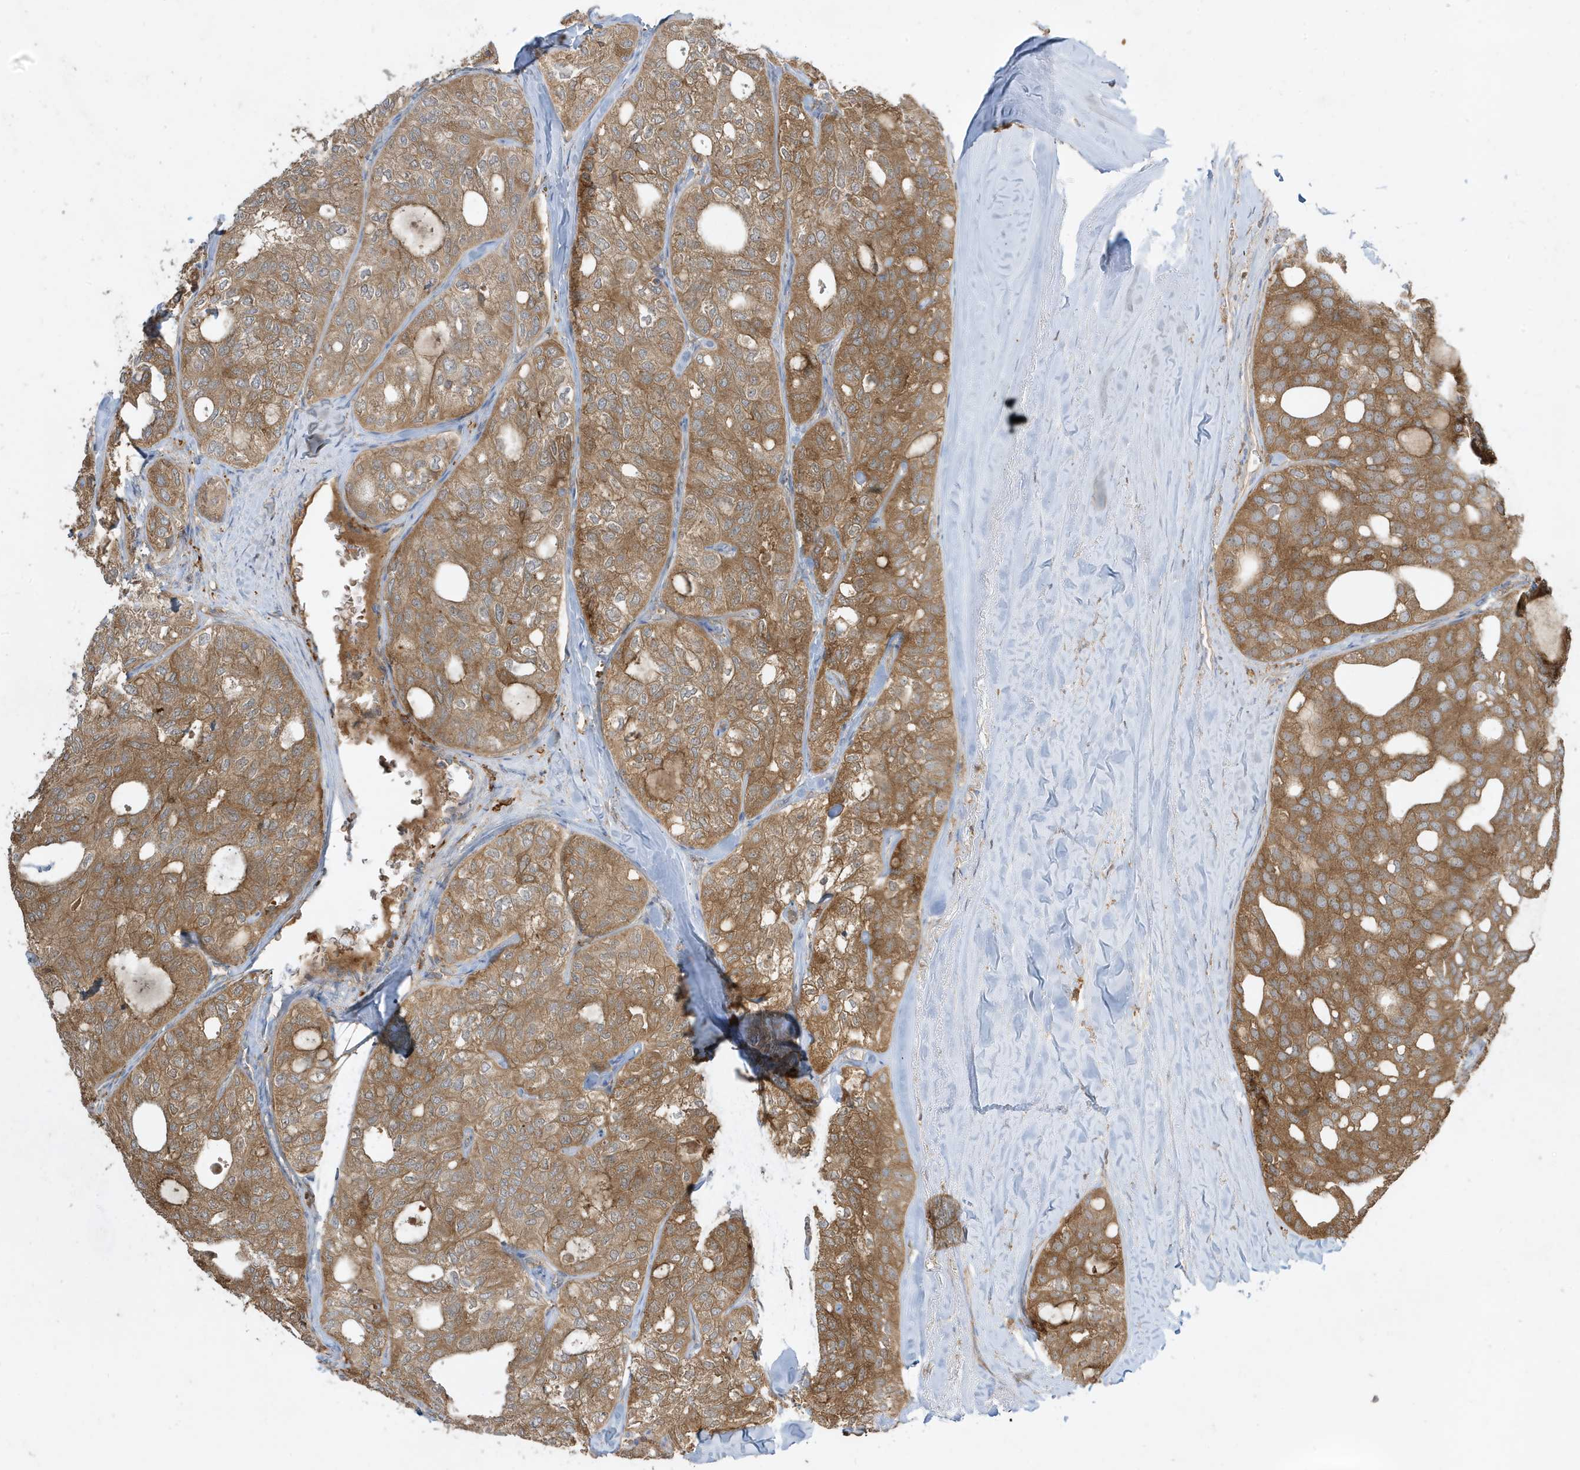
{"staining": {"intensity": "moderate", "quantity": ">75%", "location": "cytoplasmic/membranous"}, "tissue": "thyroid cancer", "cell_type": "Tumor cells", "image_type": "cancer", "snomed": [{"axis": "morphology", "description": "Follicular adenoma carcinoma, NOS"}, {"axis": "topography", "description": "Thyroid gland"}], "caption": "Human thyroid cancer stained for a protein (brown) reveals moderate cytoplasmic/membranous positive staining in approximately >75% of tumor cells.", "gene": "ABTB1", "patient": {"sex": "male", "age": 75}}